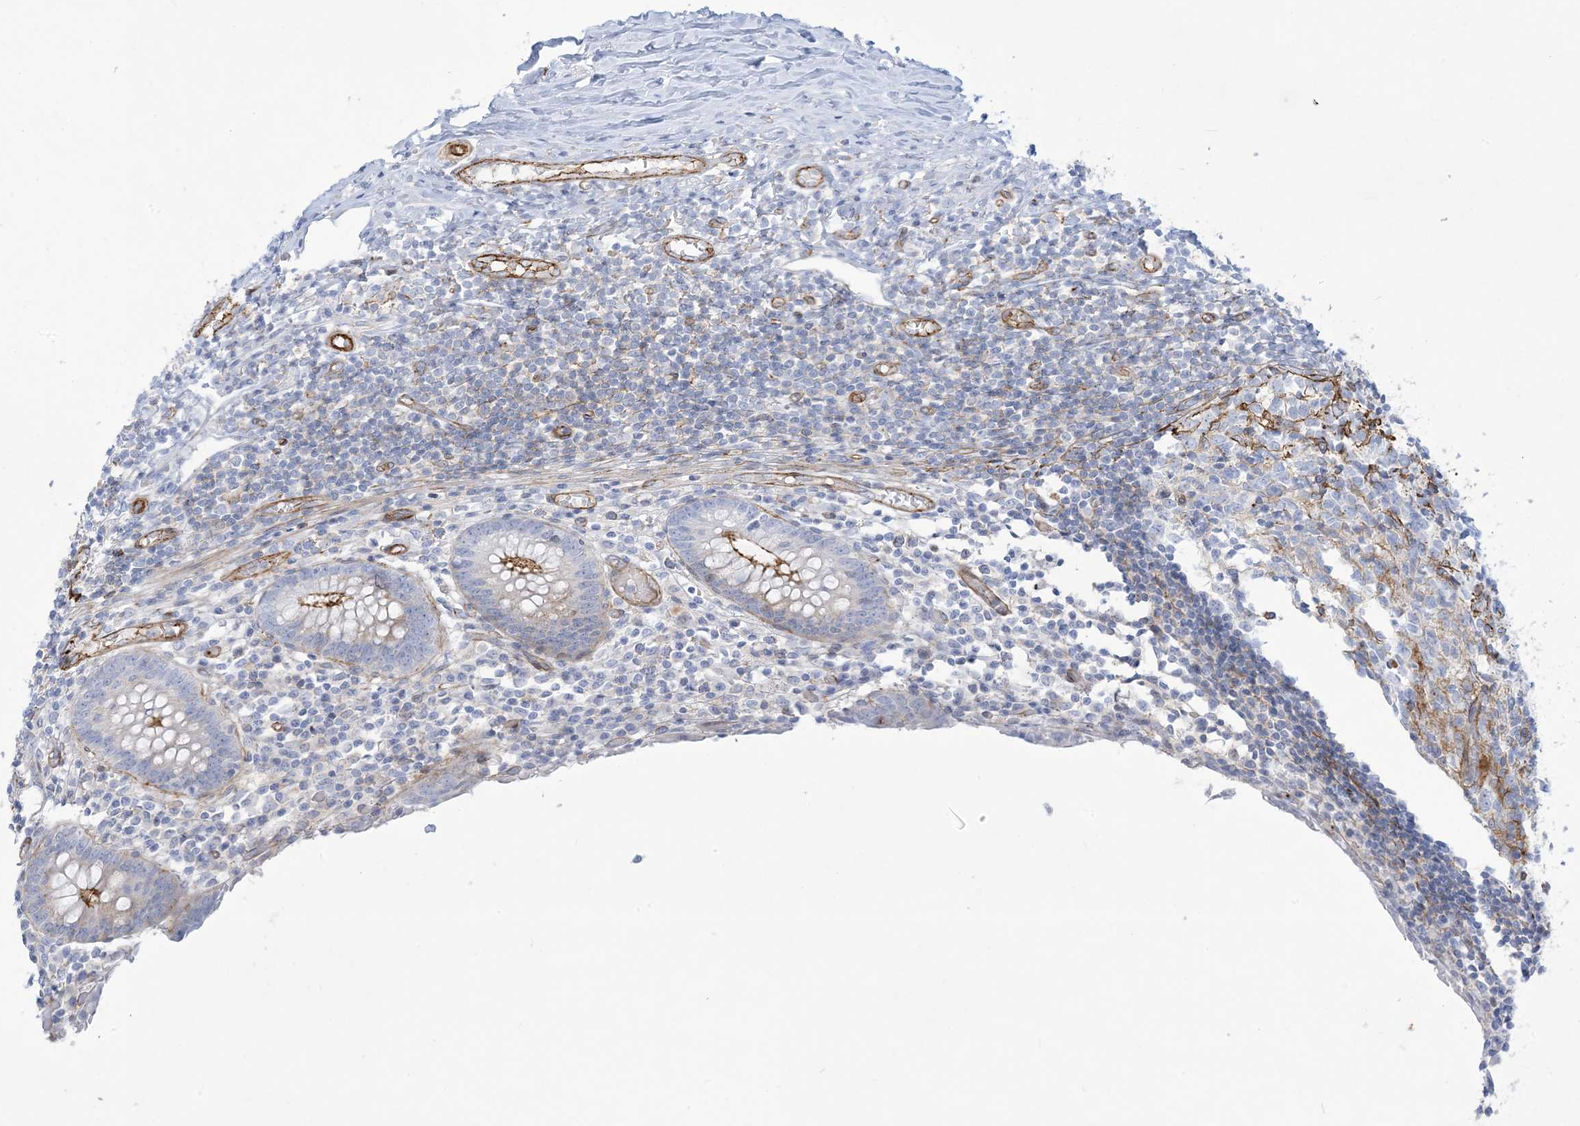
{"staining": {"intensity": "moderate", "quantity": "25%-75%", "location": "cytoplasmic/membranous"}, "tissue": "appendix", "cell_type": "Glandular cells", "image_type": "normal", "snomed": [{"axis": "morphology", "description": "Normal tissue, NOS"}, {"axis": "topography", "description": "Appendix"}], "caption": "Immunohistochemical staining of normal human appendix exhibits 25%-75% levels of moderate cytoplasmic/membranous protein staining in approximately 25%-75% of glandular cells. The staining was performed using DAB (3,3'-diaminobenzidine) to visualize the protein expression in brown, while the nuclei were stained in blue with hematoxylin (Magnification: 20x).", "gene": "B3GNT7", "patient": {"sex": "female", "age": 17}}